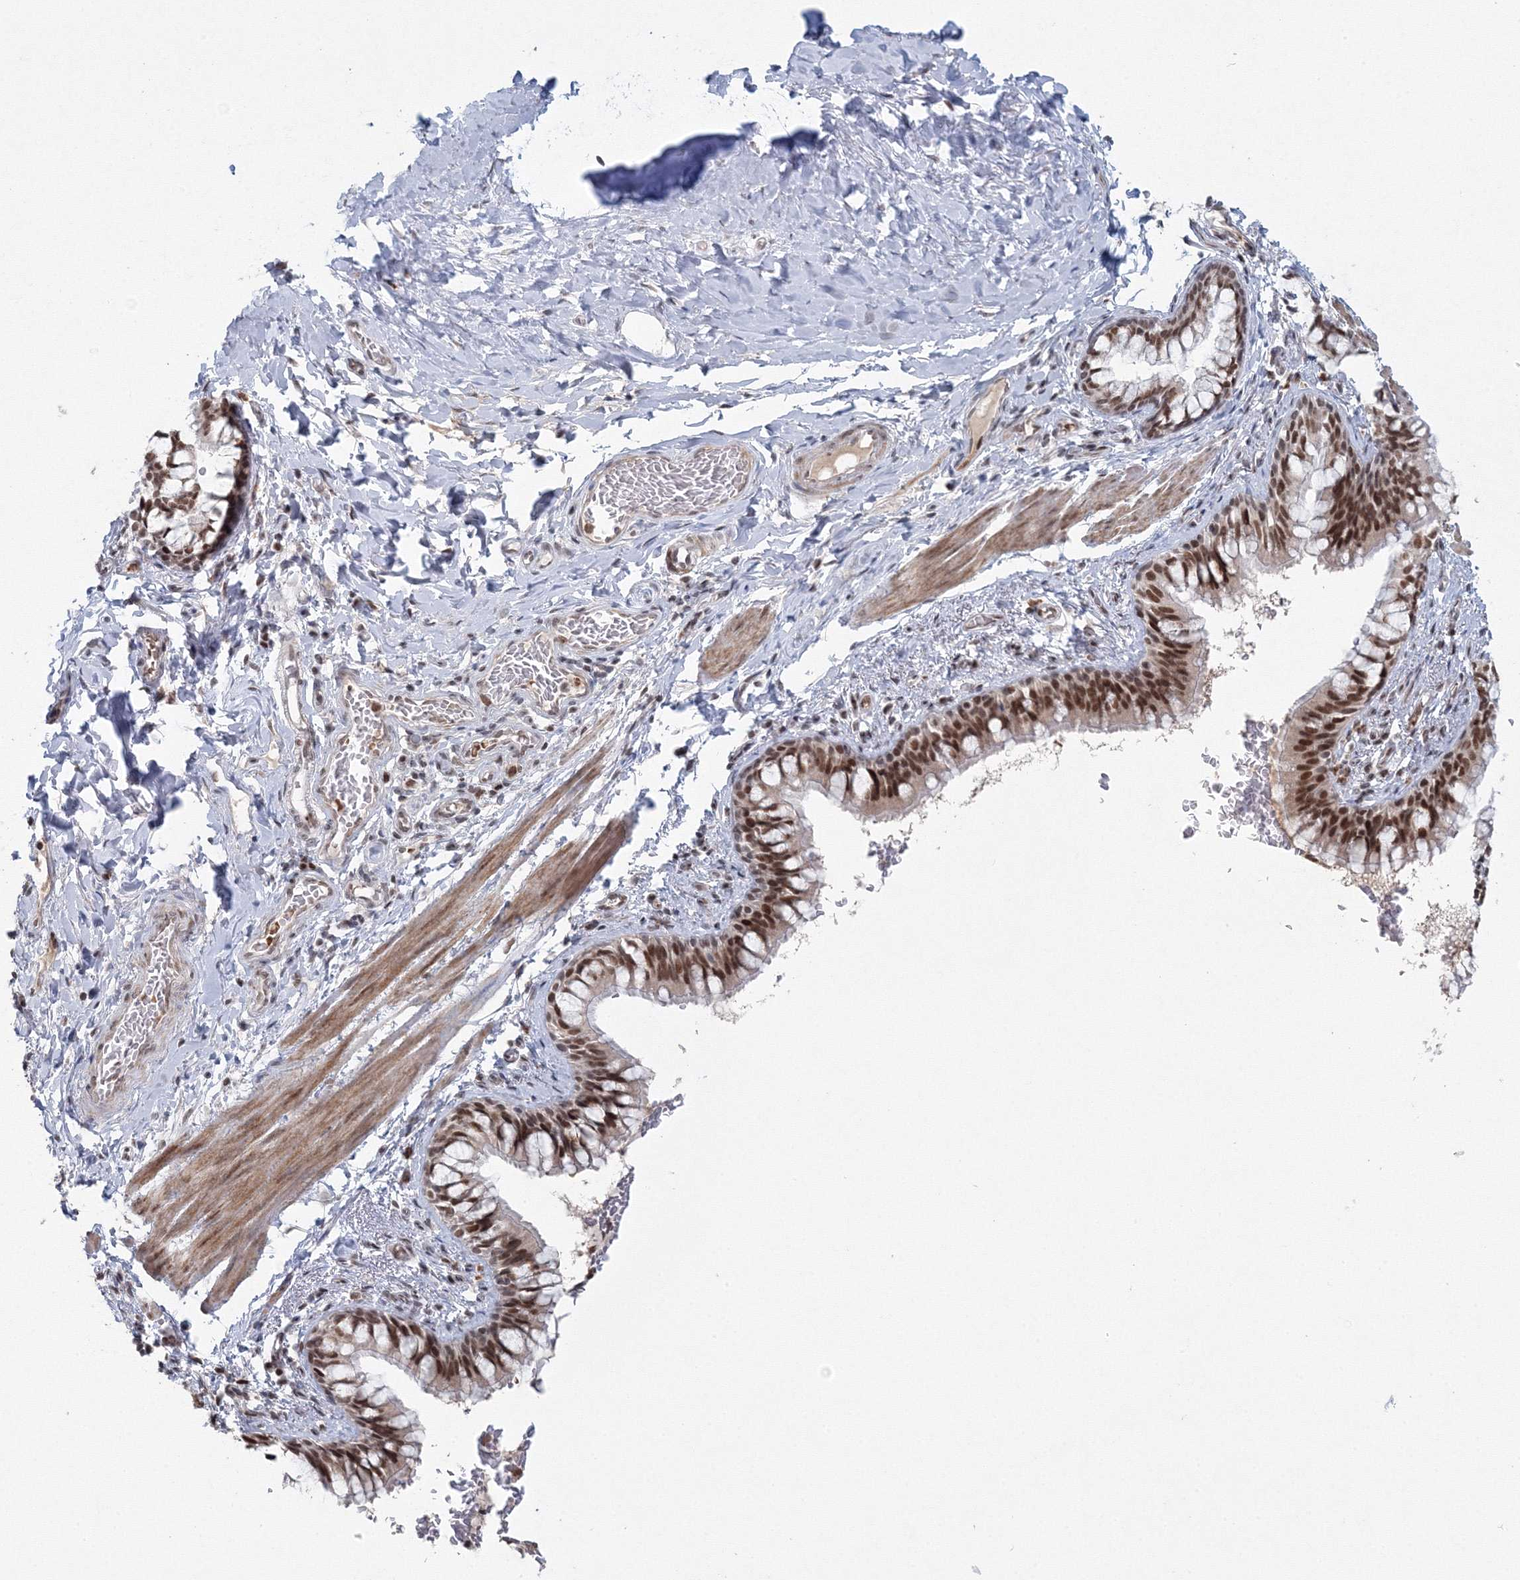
{"staining": {"intensity": "strong", "quantity": ">75%", "location": "nuclear"}, "tissue": "bronchus", "cell_type": "Respiratory epithelial cells", "image_type": "normal", "snomed": [{"axis": "morphology", "description": "Normal tissue, NOS"}, {"axis": "topography", "description": "Cartilage tissue"}, {"axis": "topography", "description": "Bronchus"}], "caption": "Approximately >75% of respiratory epithelial cells in benign bronchus display strong nuclear protein expression as visualized by brown immunohistochemical staining.", "gene": "C3orf33", "patient": {"sex": "female", "age": 36}}